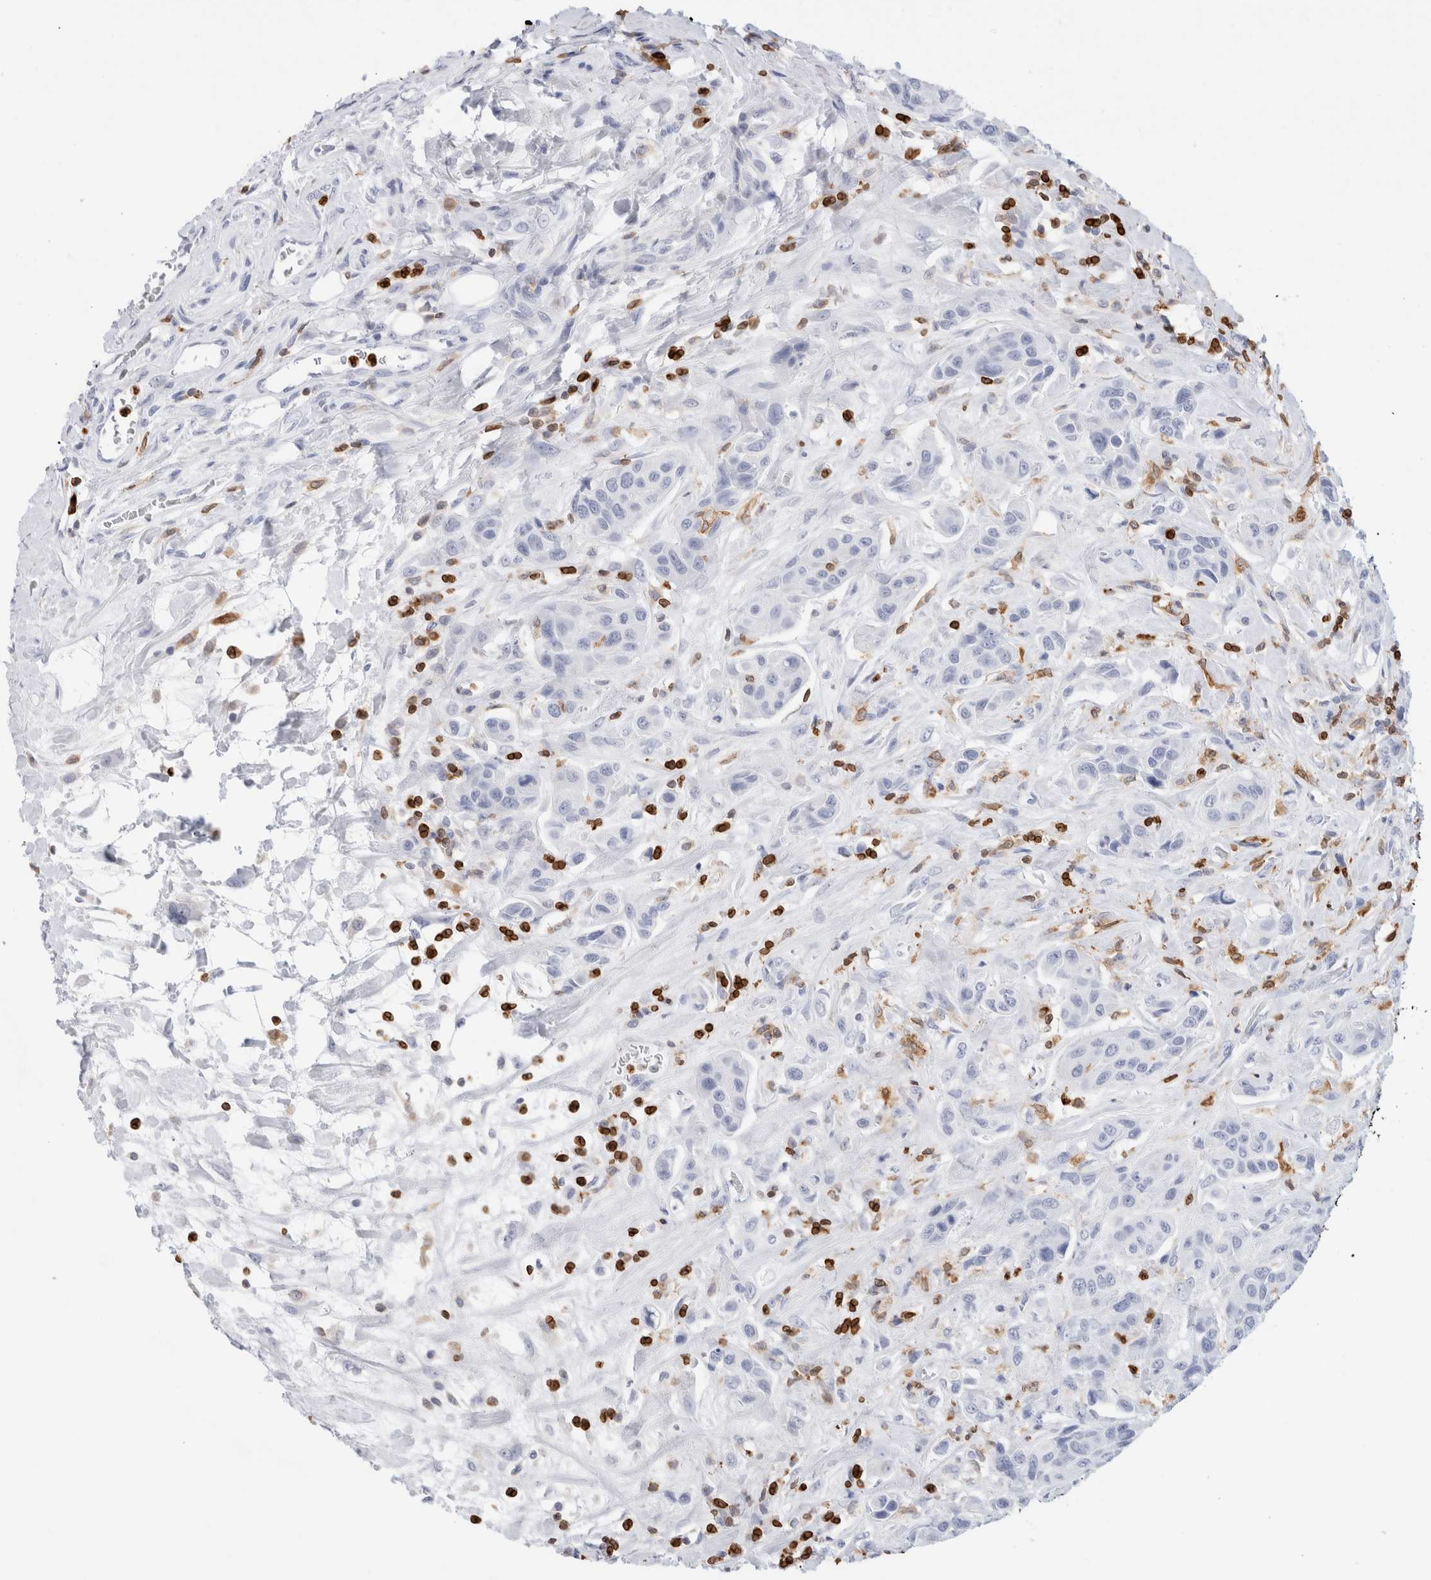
{"staining": {"intensity": "negative", "quantity": "none", "location": "none"}, "tissue": "urothelial cancer", "cell_type": "Tumor cells", "image_type": "cancer", "snomed": [{"axis": "morphology", "description": "Urothelial carcinoma, High grade"}, {"axis": "topography", "description": "Urinary bladder"}], "caption": "An immunohistochemistry image of urothelial cancer is shown. There is no staining in tumor cells of urothelial cancer.", "gene": "ALOX5AP", "patient": {"sex": "male", "age": 50}}